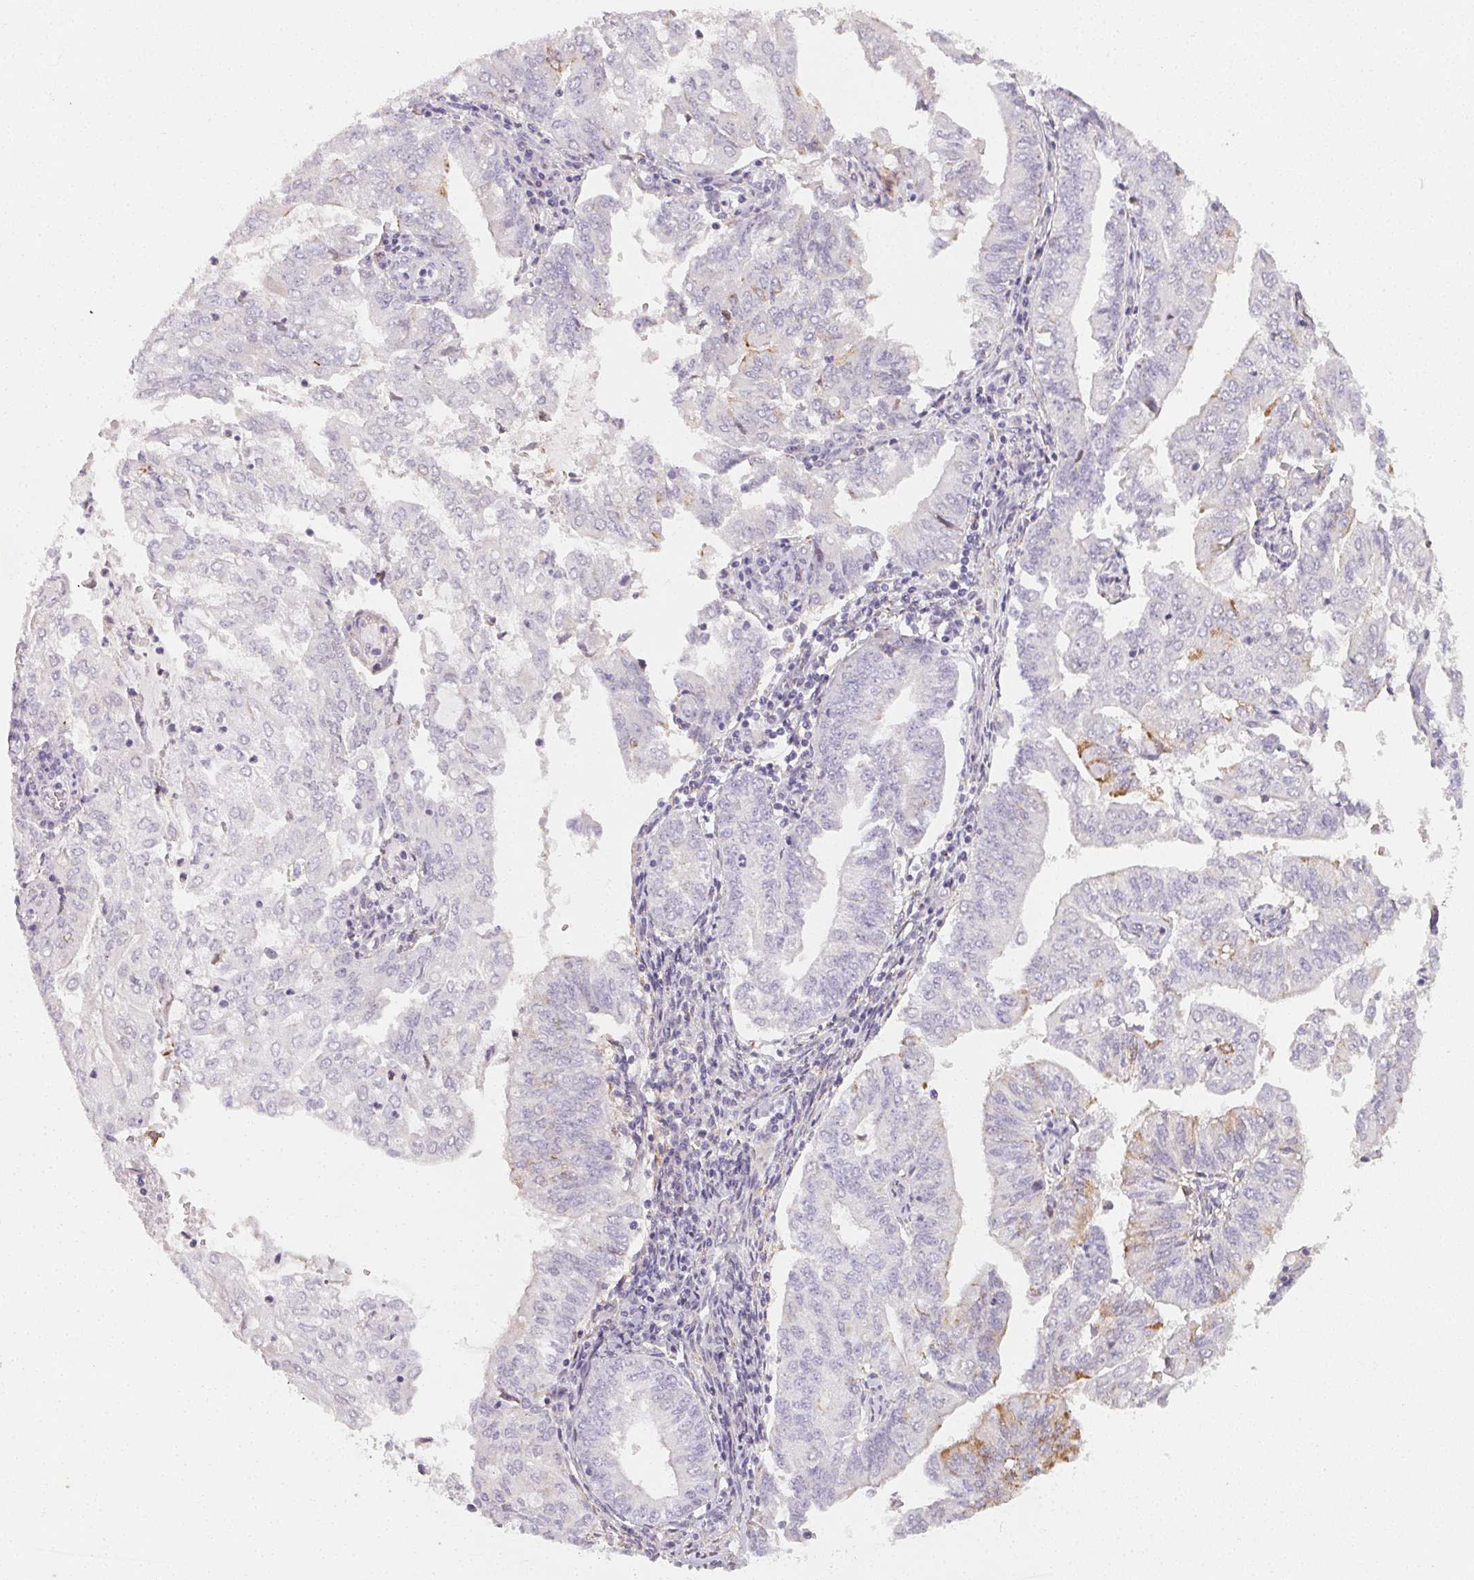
{"staining": {"intensity": "moderate", "quantity": "<25%", "location": "cytoplasmic/membranous"}, "tissue": "endometrial cancer", "cell_type": "Tumor cells", "image_type": "cancer", "snomed": [{"axis": "morphology", "description": "Adenocarcinoma, NOS"}, {"axis": "topography", "description": "Endometrium"}], "caption": "Endometrial adenocarcinoma stained for a protein (brown) demonstrates moderate cytoplasmic/membranous positive staining in approximately <25% of tumor cells.", "gene": "LRRC23", "patient": {"sex": "female", "age": 61}}